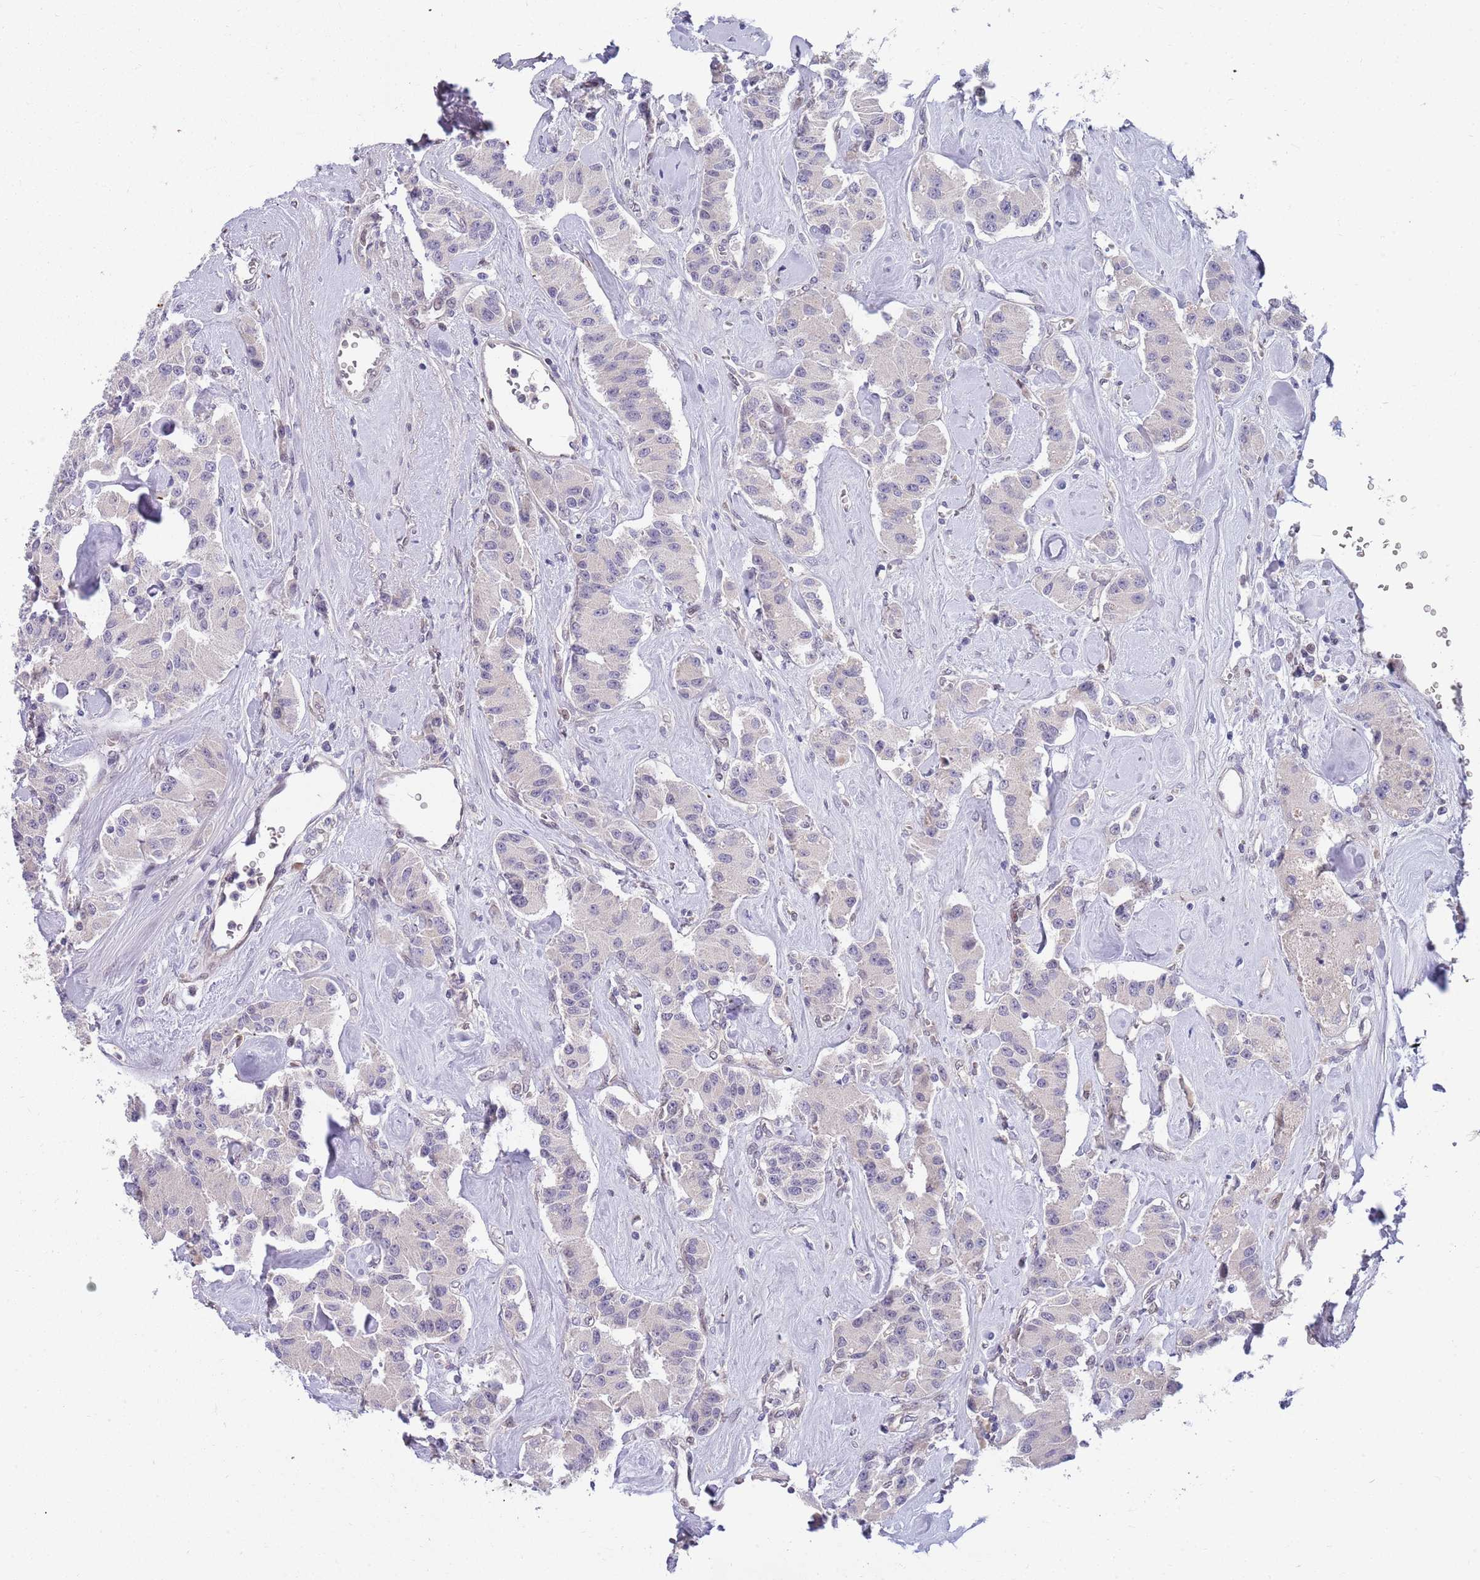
{"staining": {"intensity": "negative", "quantity": "none", "location": "none"}, "tissue": "carcinoid", "cell_type": "Tumor cells", "image_type": "cancer", "snomed": [{"axis": "morphology", "description": "Carcinoid, malignant, NOS"}, {"axis": "topography", "description": "Pancreas"}], "caption": "This is an immunohistochemistry (IHC) image of human carcinoid (malignant). There is no positivity in tumor cells.", "gene": "NLRP6", "patient": {"sex": "male", "age": 41}}